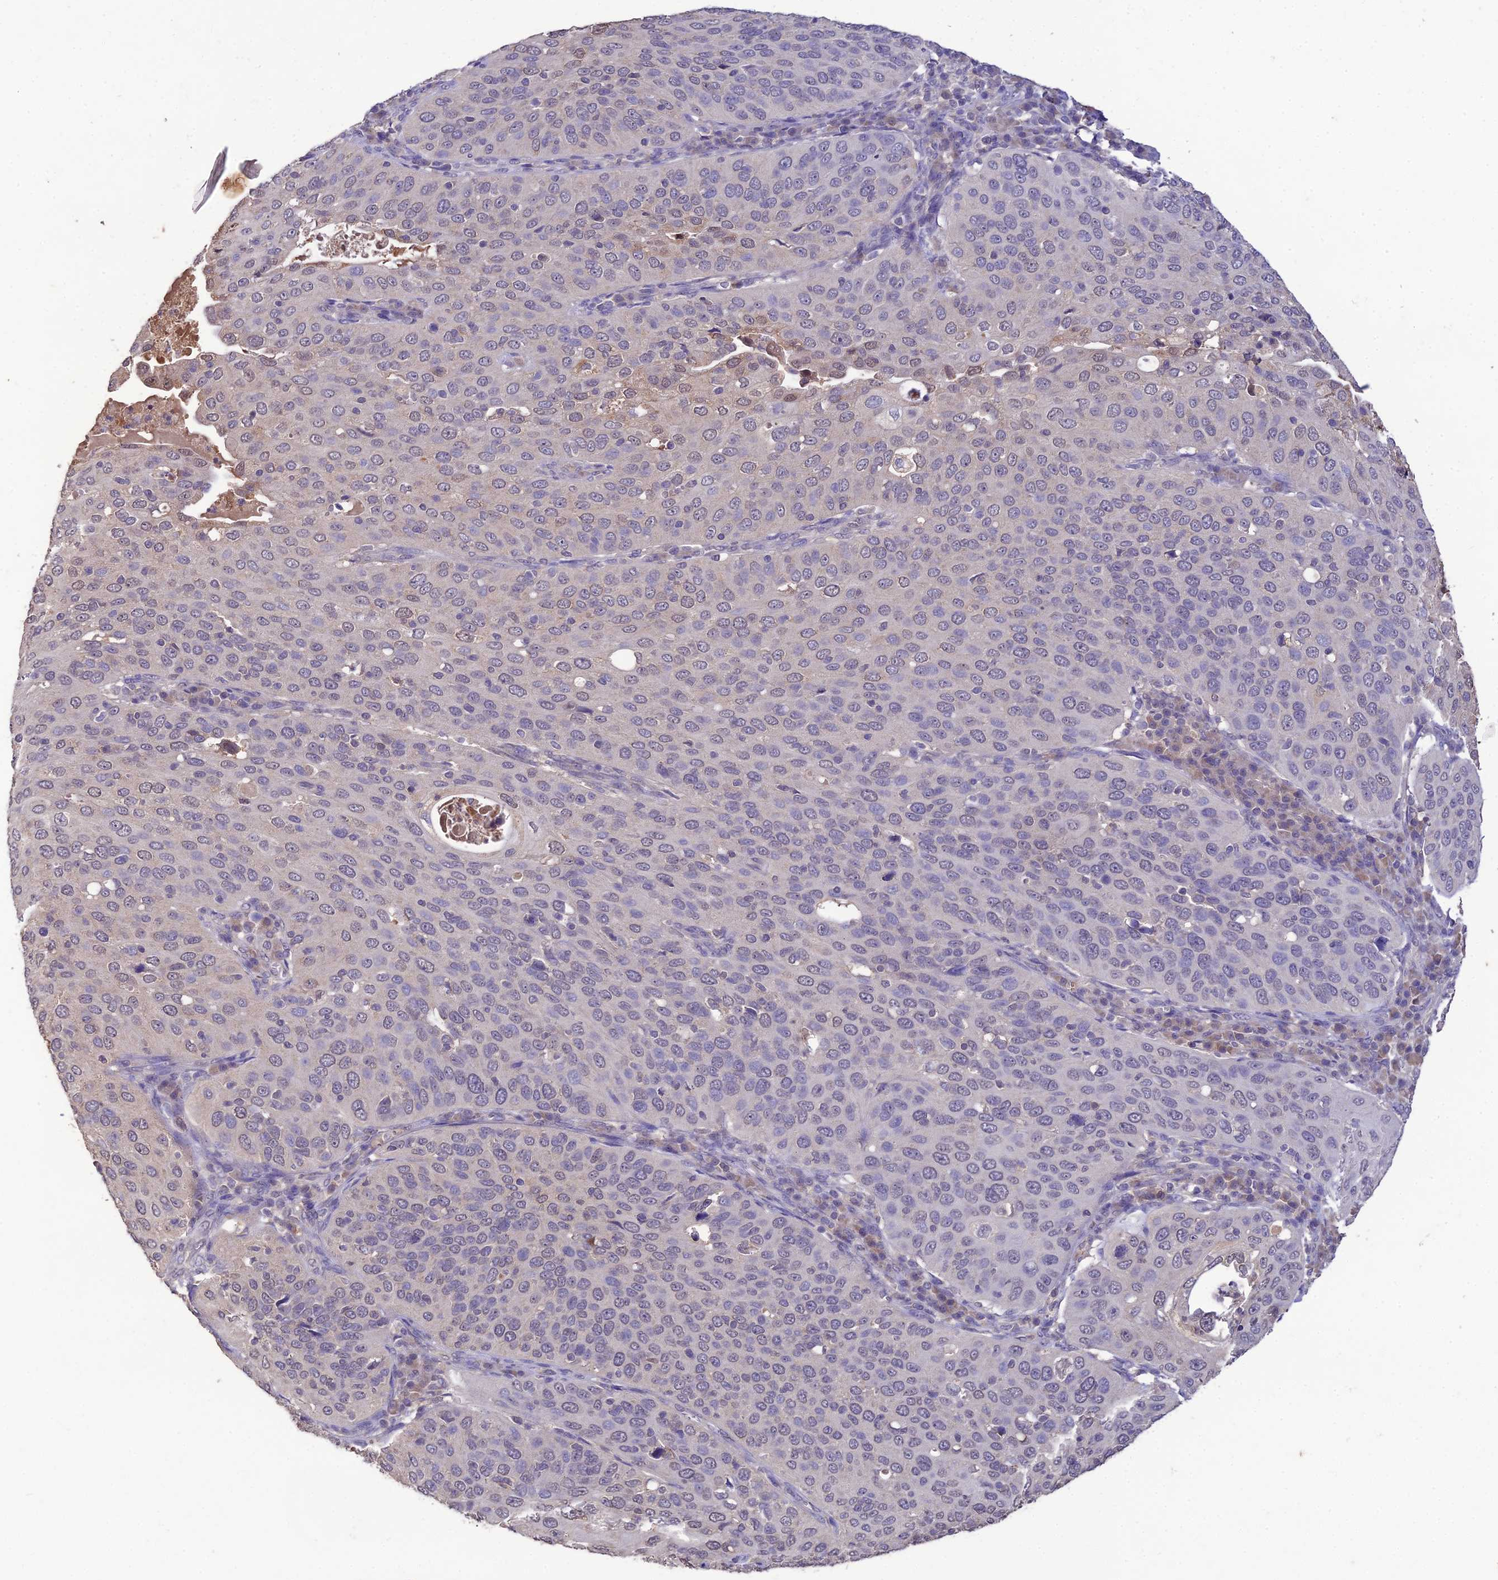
{"staining": {"intensity": "weak", "quantity": "<25%", "location": "nuclear"}, "tissue": "cervical cancer", "cell_type": "Tumor cells", "image_type": "cancer", "snomed": [{"axis": "morphology", "description": "Squamous cell carcinoma, NOS"}, {"axis": "topography", "description": "Cervix"}], "caption": "There is no significant staining in tumor cells of cervical cancer.", "gene": "PGK1", "patient": {"sex": "female", "age": 36}}